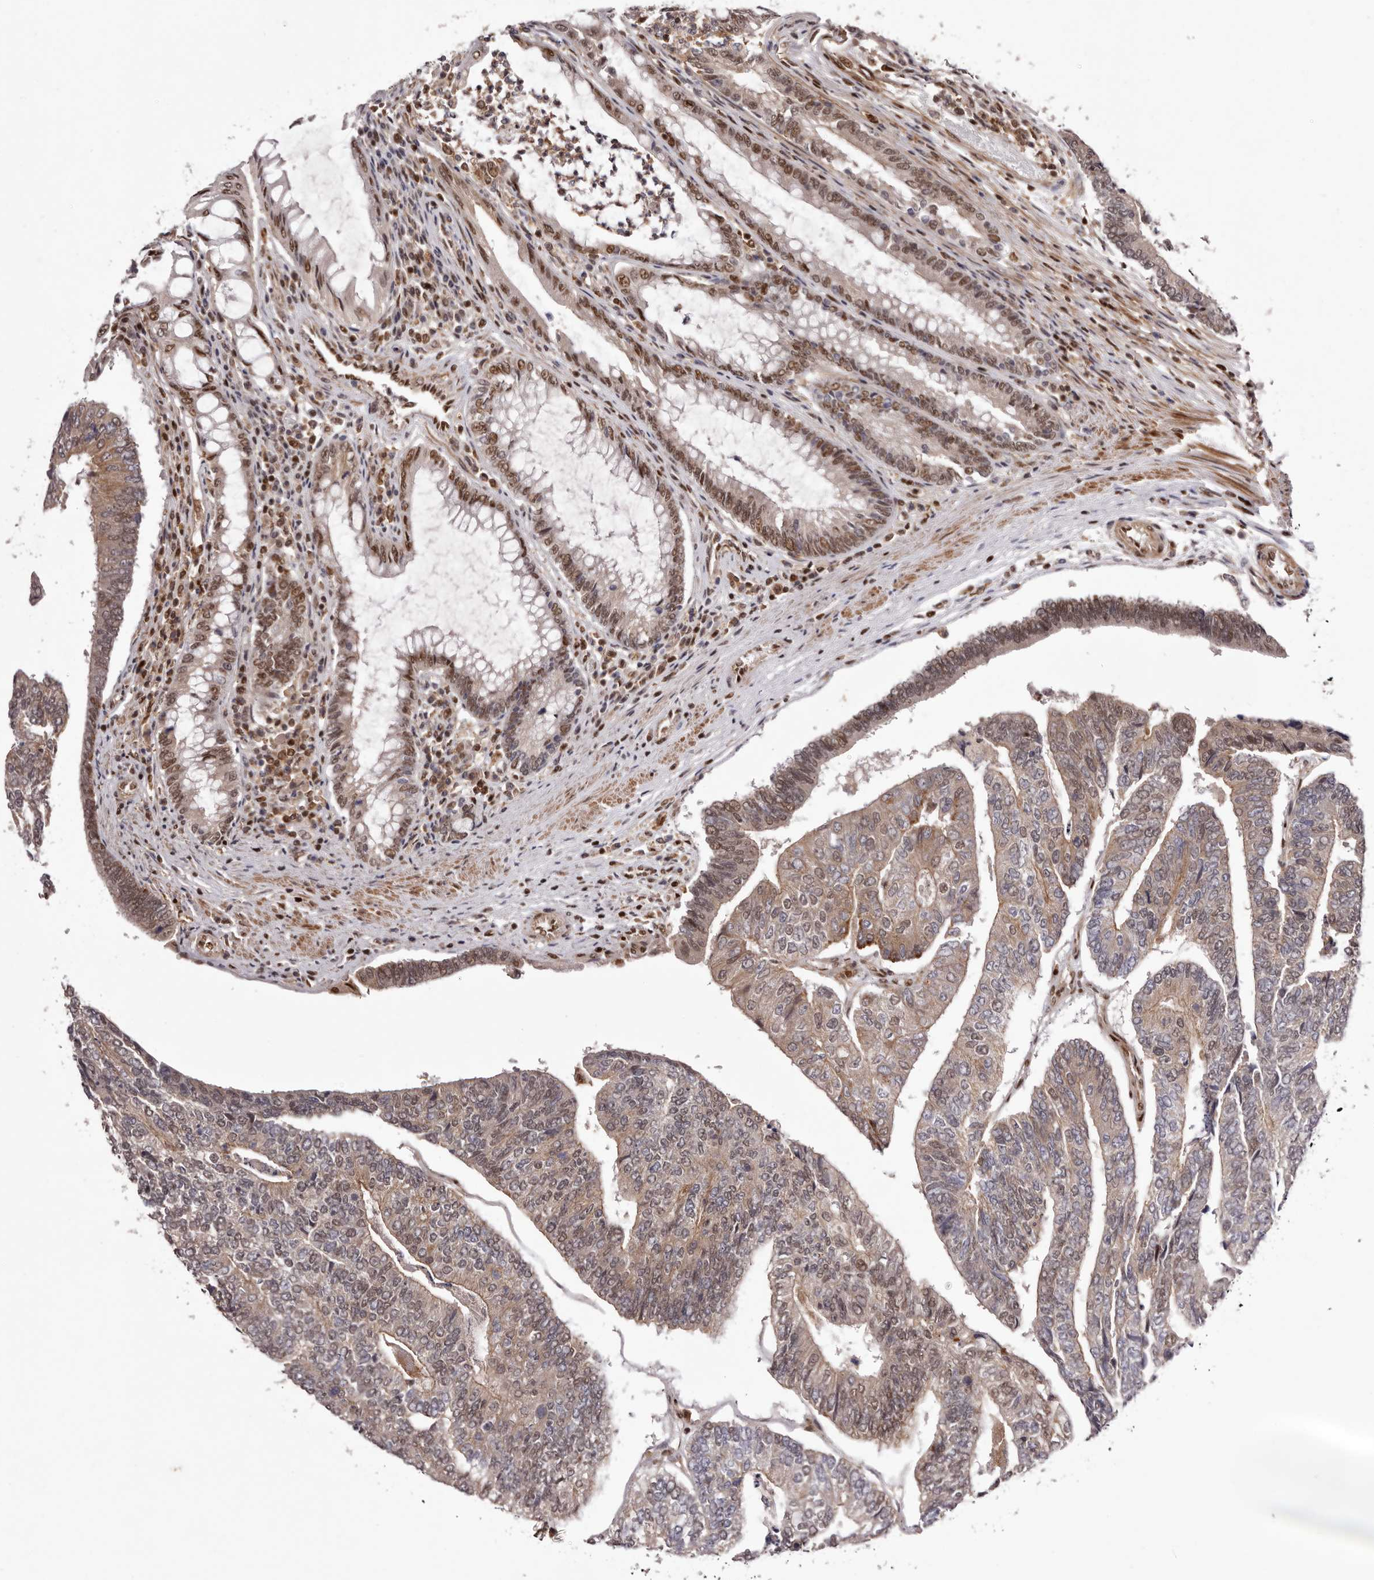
{"staining": {"intensity": "moderate", "quantity": "25%-75%", "location": "cytoplasmic/membranous,nuclear"}, "tissue": "colorectal cancer", "cell_type": "Tumor cells", "image_type": "cancer", "snomed": [{"axis": "morphology", "description": "Adenocarcinoma, NOS"}, {"axis": "topography", "description": "Colon"}], "caption": "A micrograph of human adenocarcinoma (colorectal) stained for a protein demonstrates moderate cytoplasmic/membranous and nuclear brown staining in tumor cells.", "gene": "FBXO5", "patient": {"sex": "female", "age": 67}}